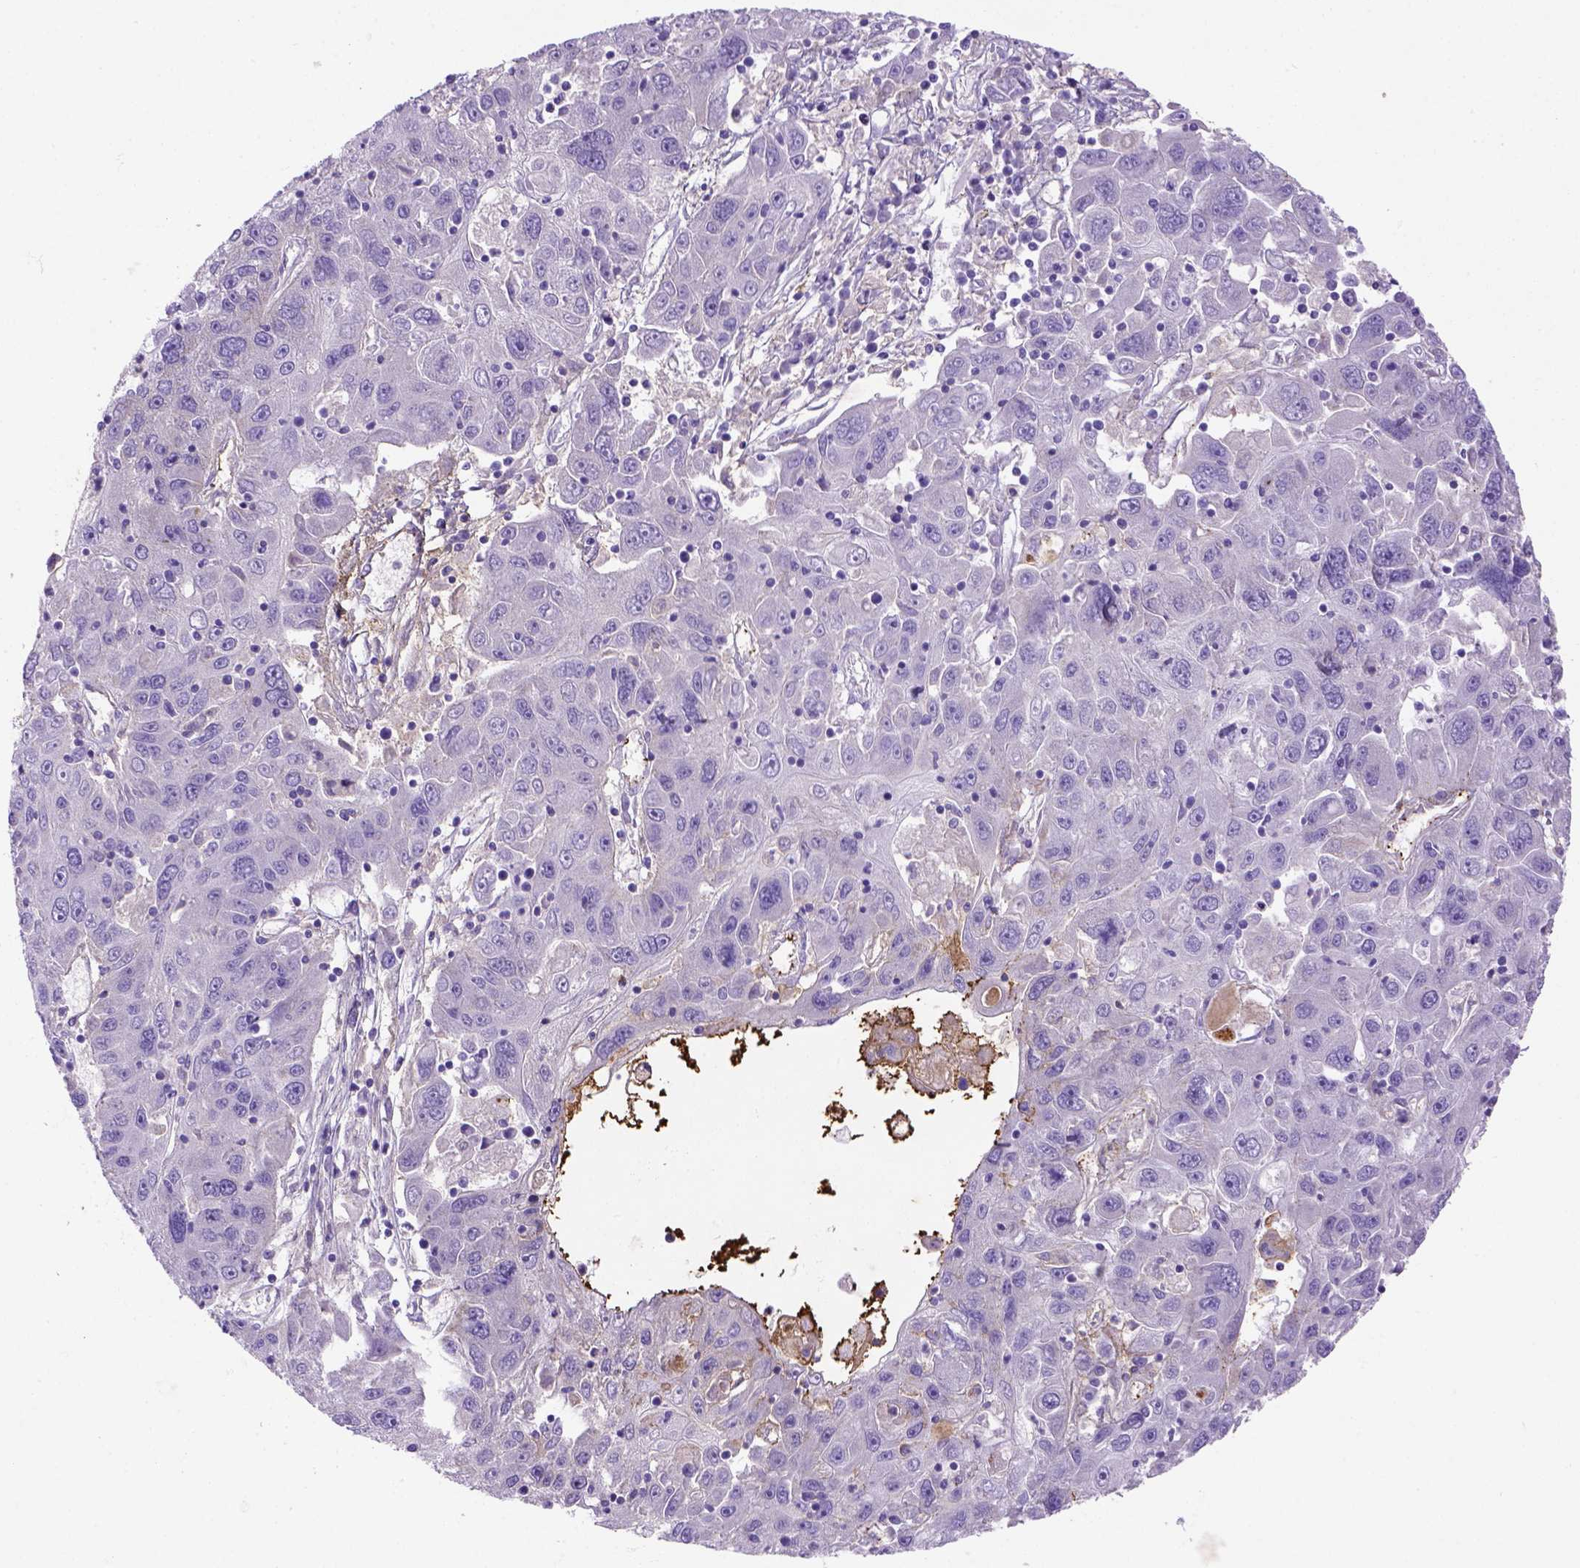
{"staining": {"intensity": "negative", "quantity": "none", "location": "none"}, "tissue": "stomach cancer", "cell_type": "Tumor cells", "image_type": "cancer", "snomed": [{"axis": "morphology", "description": "Adenocarcinoma, NOS"}, {"axis": "topography", "description": "Stomach"}], "caption": "Immunohistochemical staining of stomach cancer (adenocarcinoma) reveals no significant staining in tumor cells.", "gene": "SIRPD", "patient": {"sex": "male", "age": 56}}